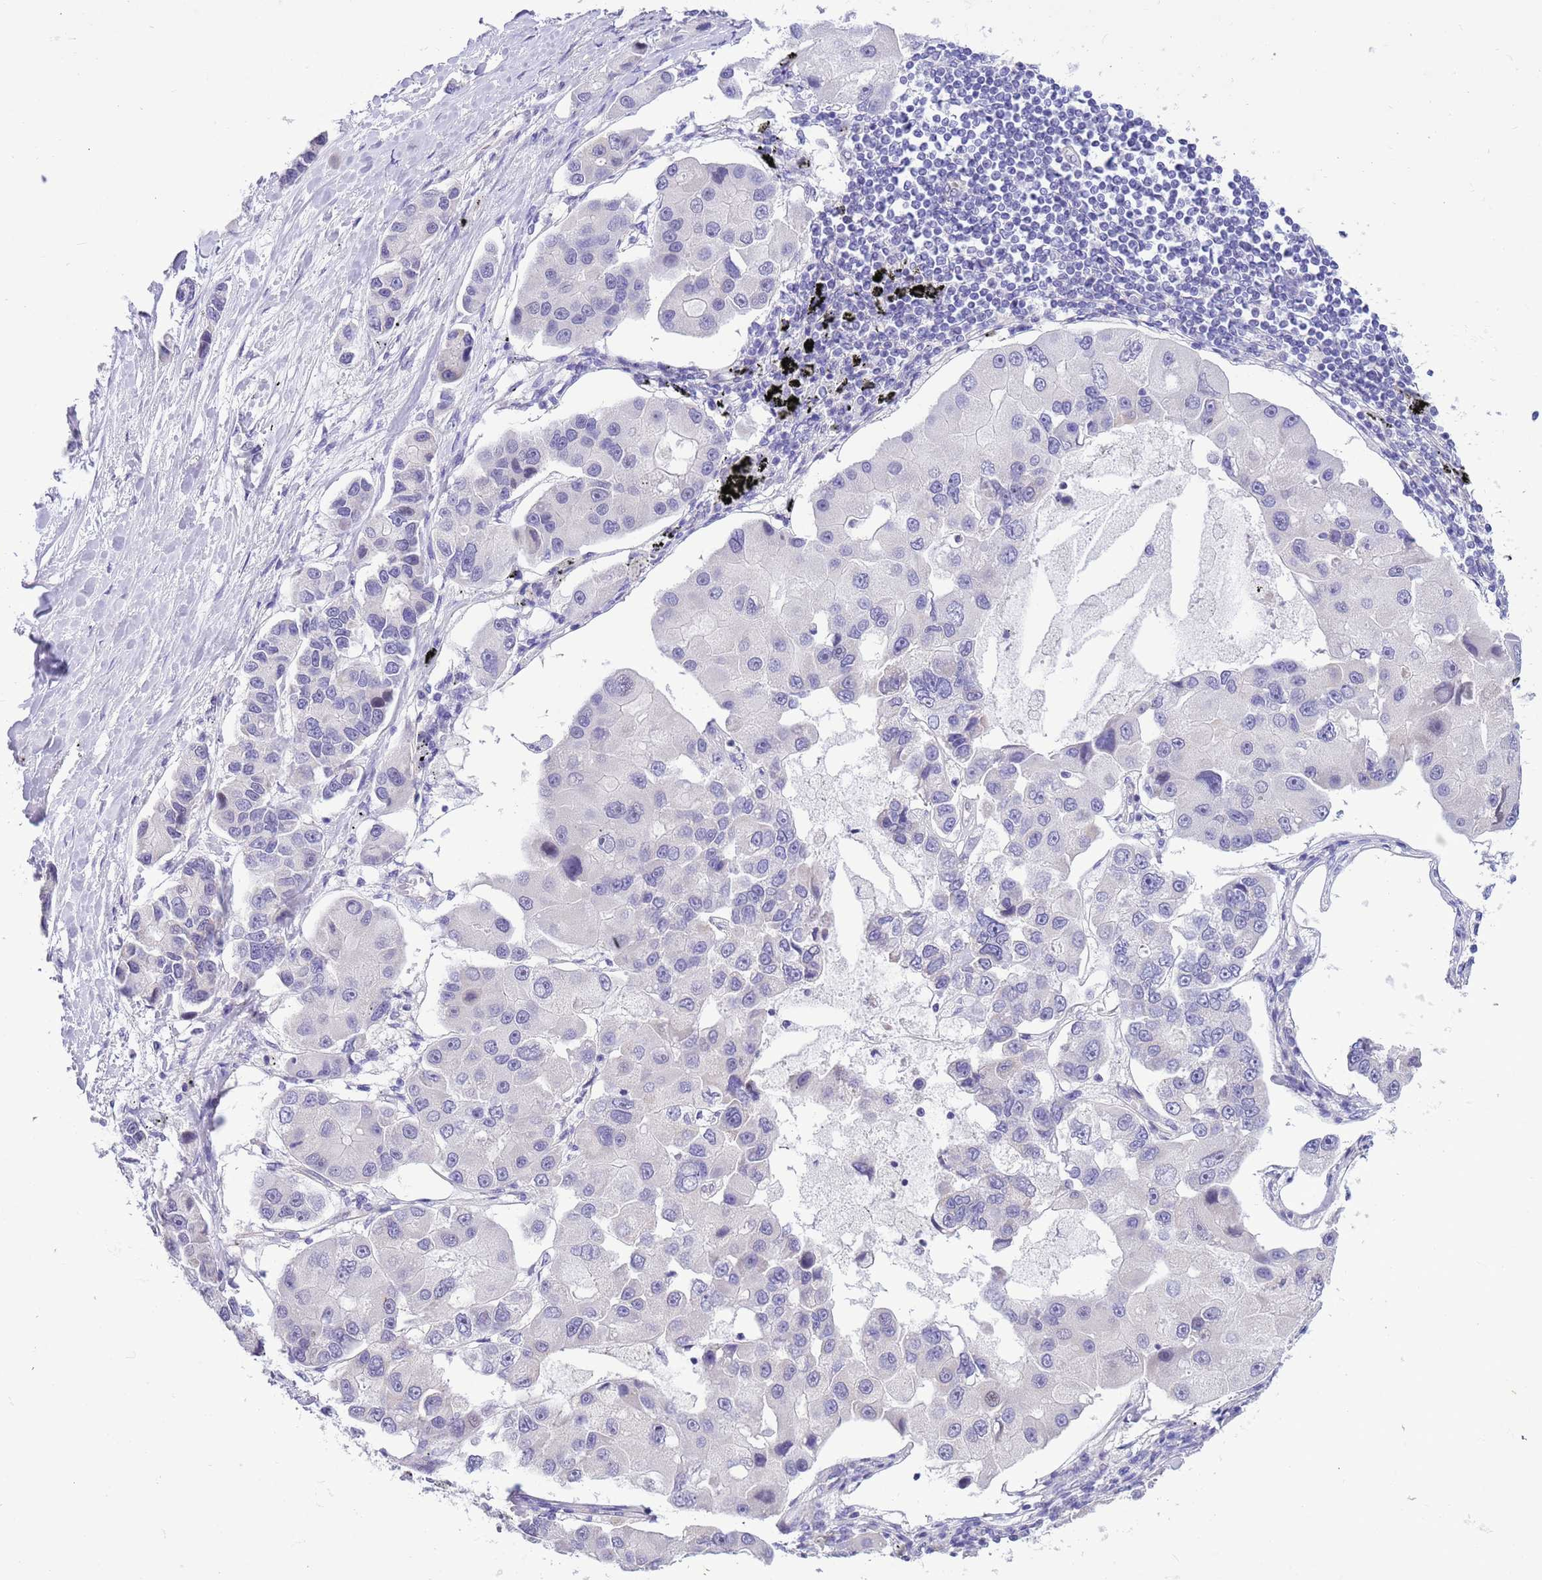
{"staining": {"intensity": "negative", "quantity": "none", "location": "none"}, "tissue": "lung cancer", "cell_type": "Tumor cells", "image_type": "cancer", "snomed": [{"axis": "morphology", "description": "Adenocarcinoma, NOS"}, {"axis": "topography", "description": "Lung"}], "caption": "Lung cancer (adenocarcinoma) stained for a protein using immunohistochemistry (IHC) displays no staining tumor cells.", "gene": "NET1", "patient": {"sex": "female", "age": 54}}